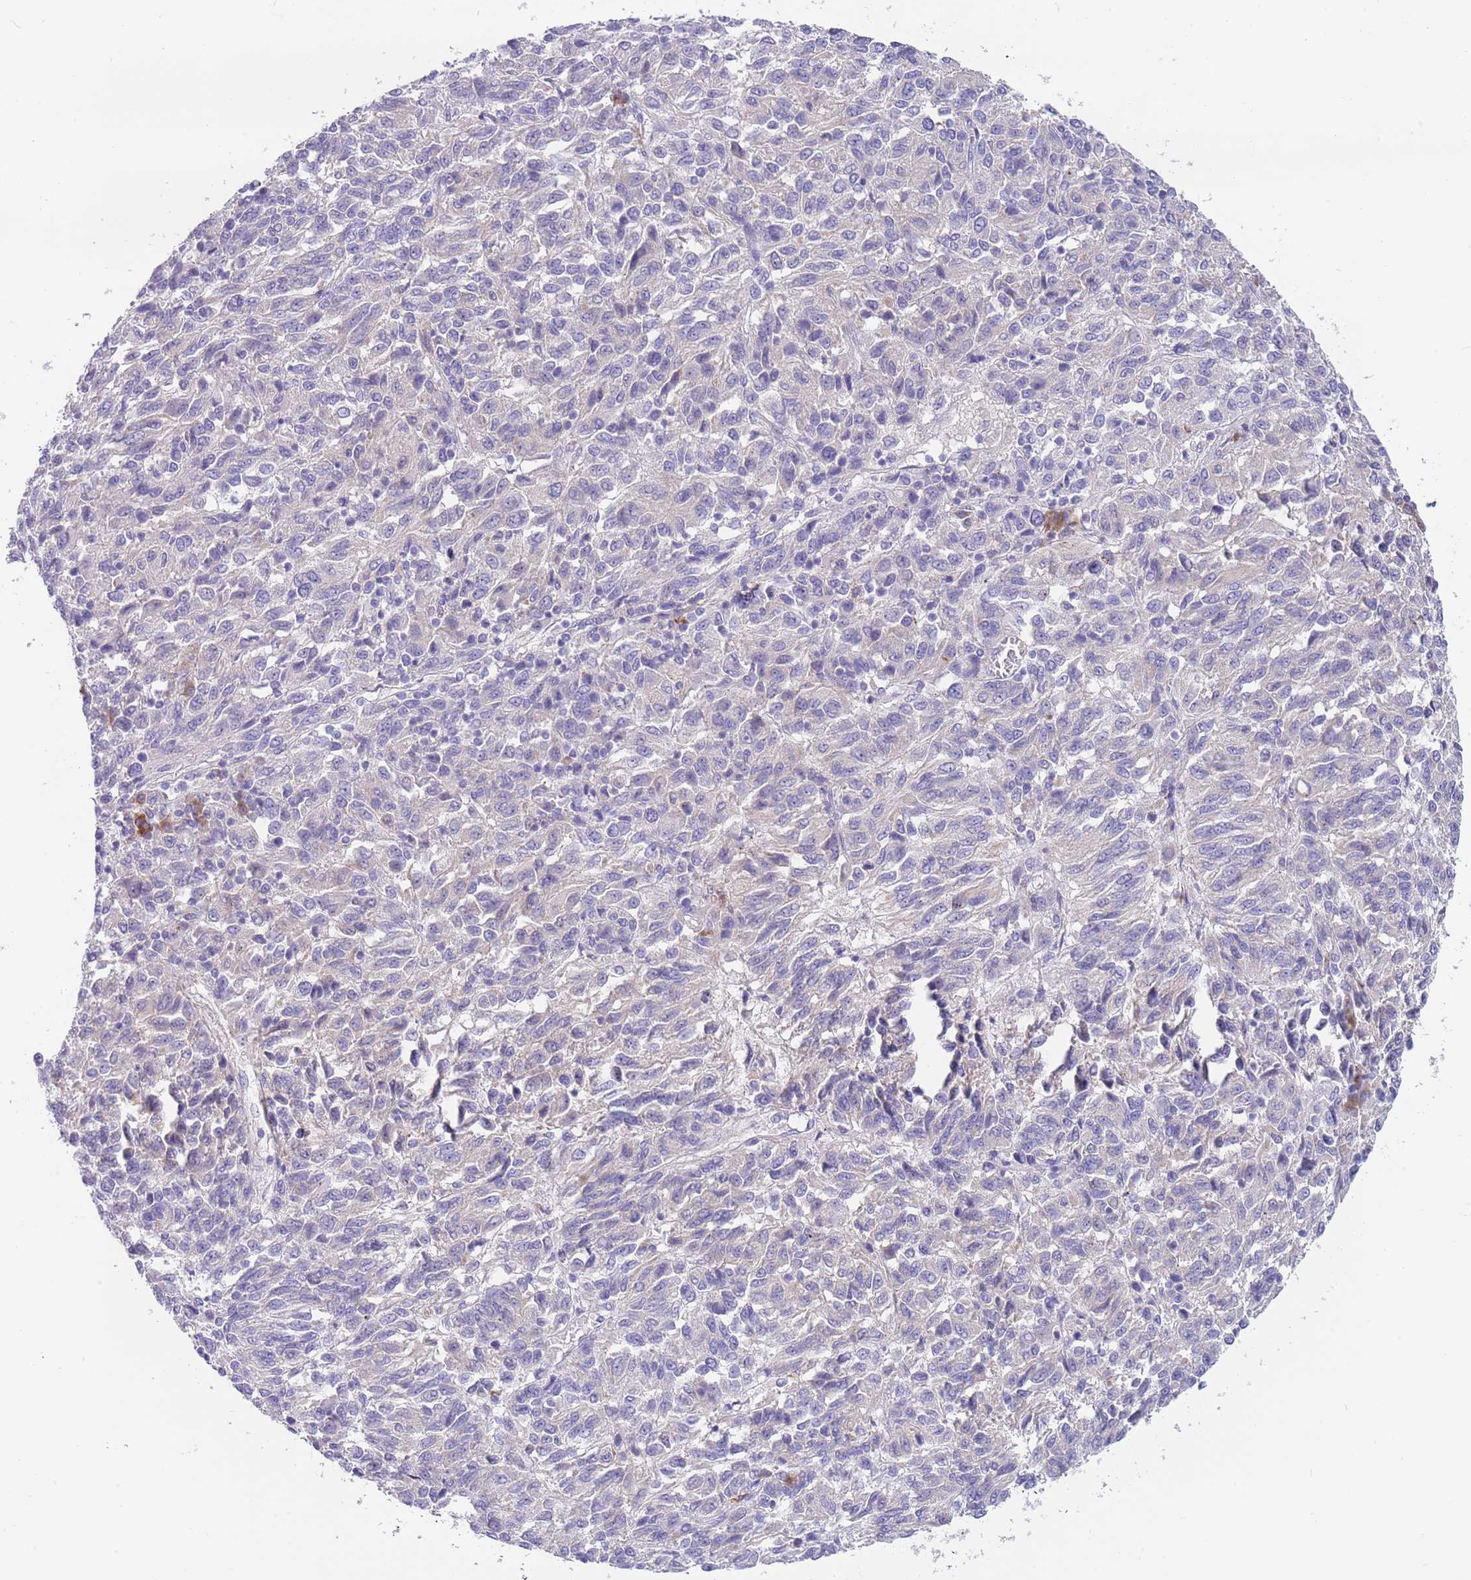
{"staining": {"intensity": "negative", "quantity": "none", "location": "none"}, "tissue": "melanoma", "cell_type": "Tumor cells", "image_type": "cancer", "snomed": [{"axis": "morphology", "description": "Malignant melanoma, Metastatic site"}, {"axis": "topography", "description": "Lung"}], "caption": "Image shows no protein expression in tumor cells of melanoma tissue.", "gene": "TYW1", "patient": {"sex": "male", "age": 64}}